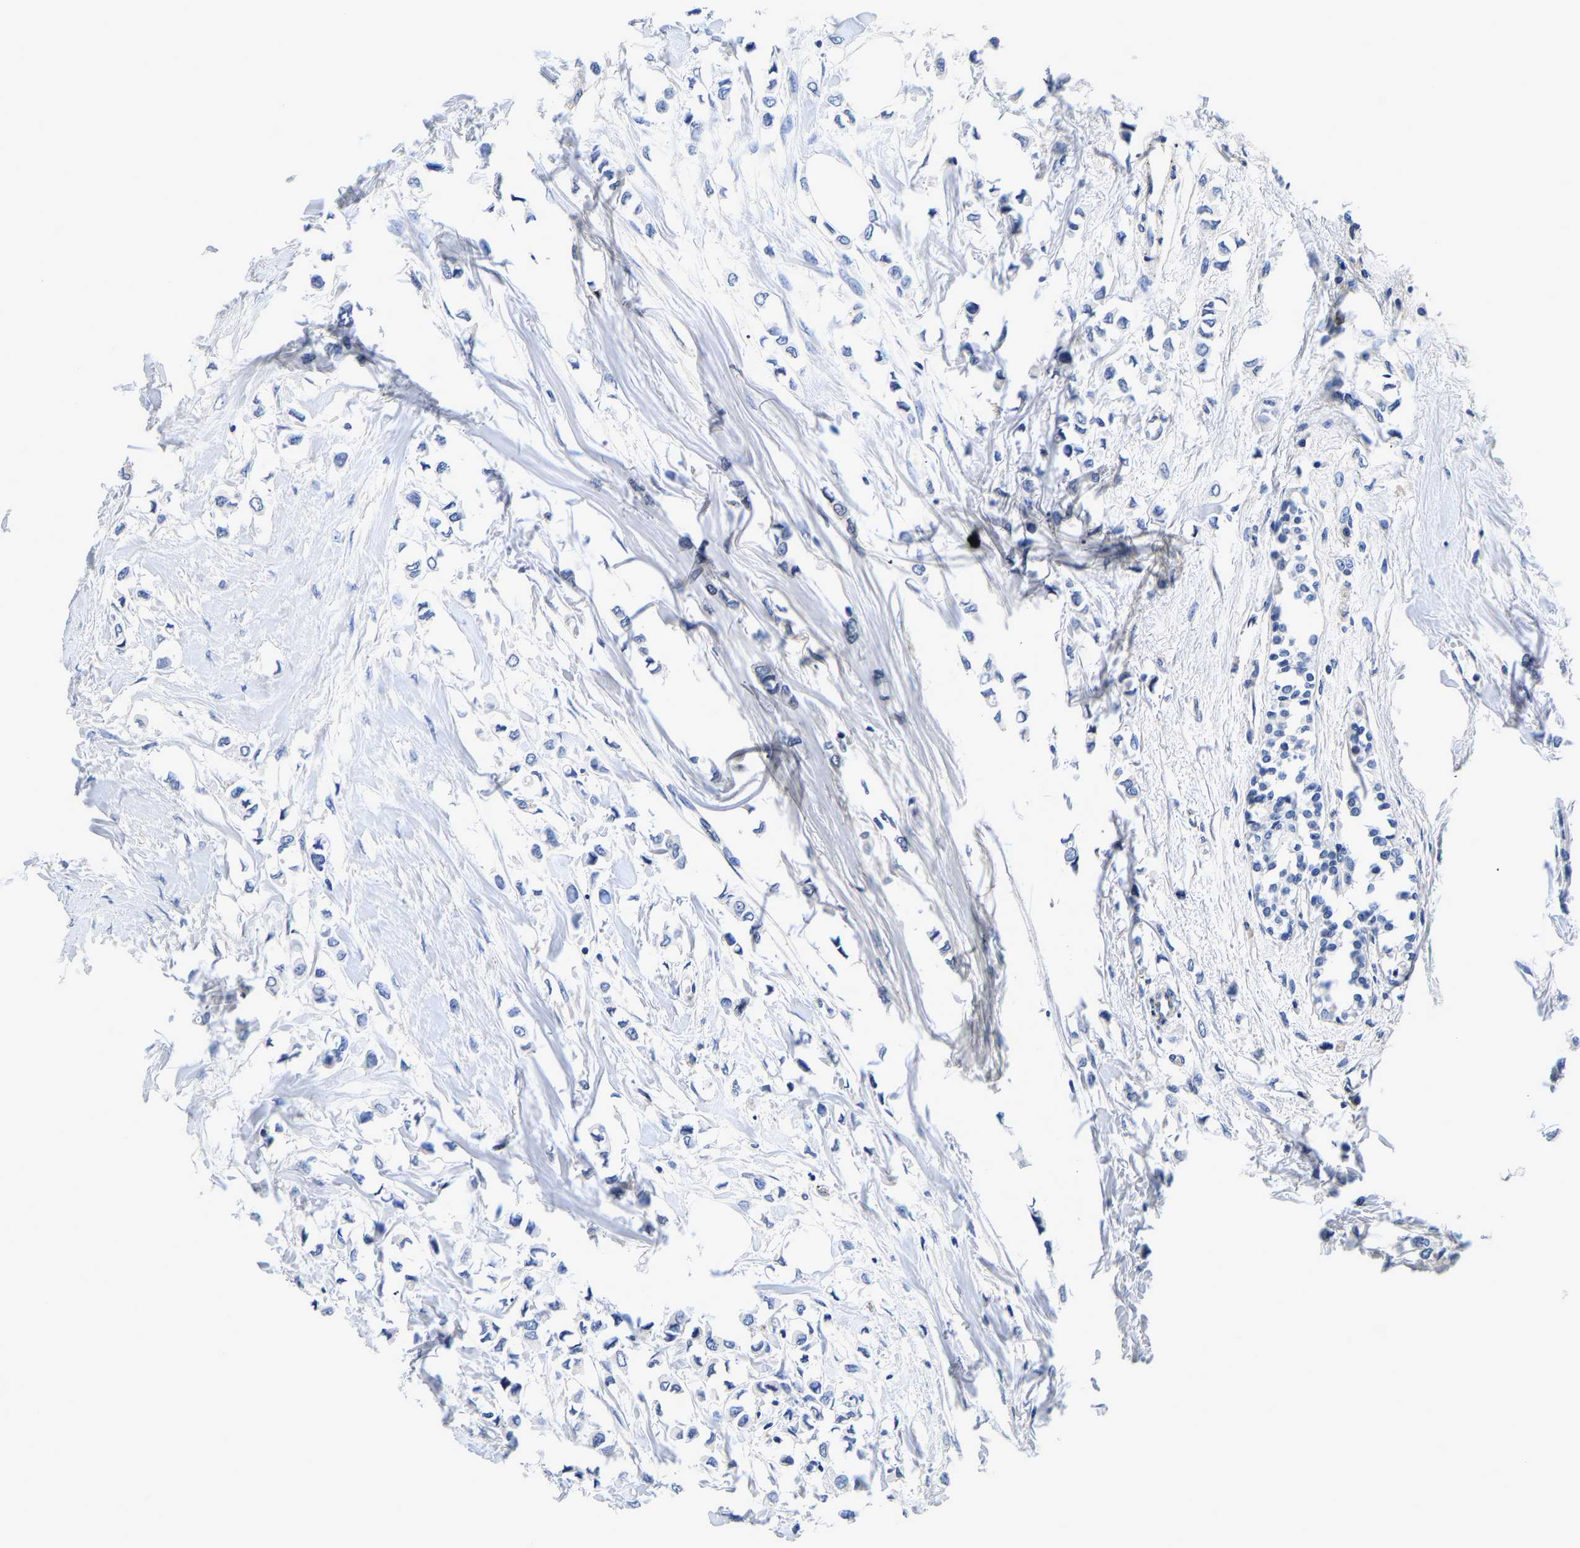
{"staining": {"intensity": "negative", "quantity": "none", "location": "none"}, "tissue": "breast cancer", "cell_type": "Tumor cells", "image_type": "cancer", "snomed": [{"axis": "morphology", "description": "Lobular carcinoma"}, {"axis": "topography", "description": "Breast"}], "caption": "This is a photomicrograph of immunohistochemistry staining of breast cancer (lobular carcinoma), which shows no staining in tumor cells. Nuclei are stained in blue.", "gene": "GRN", "patient": {"sex": "female", "age": 51}}